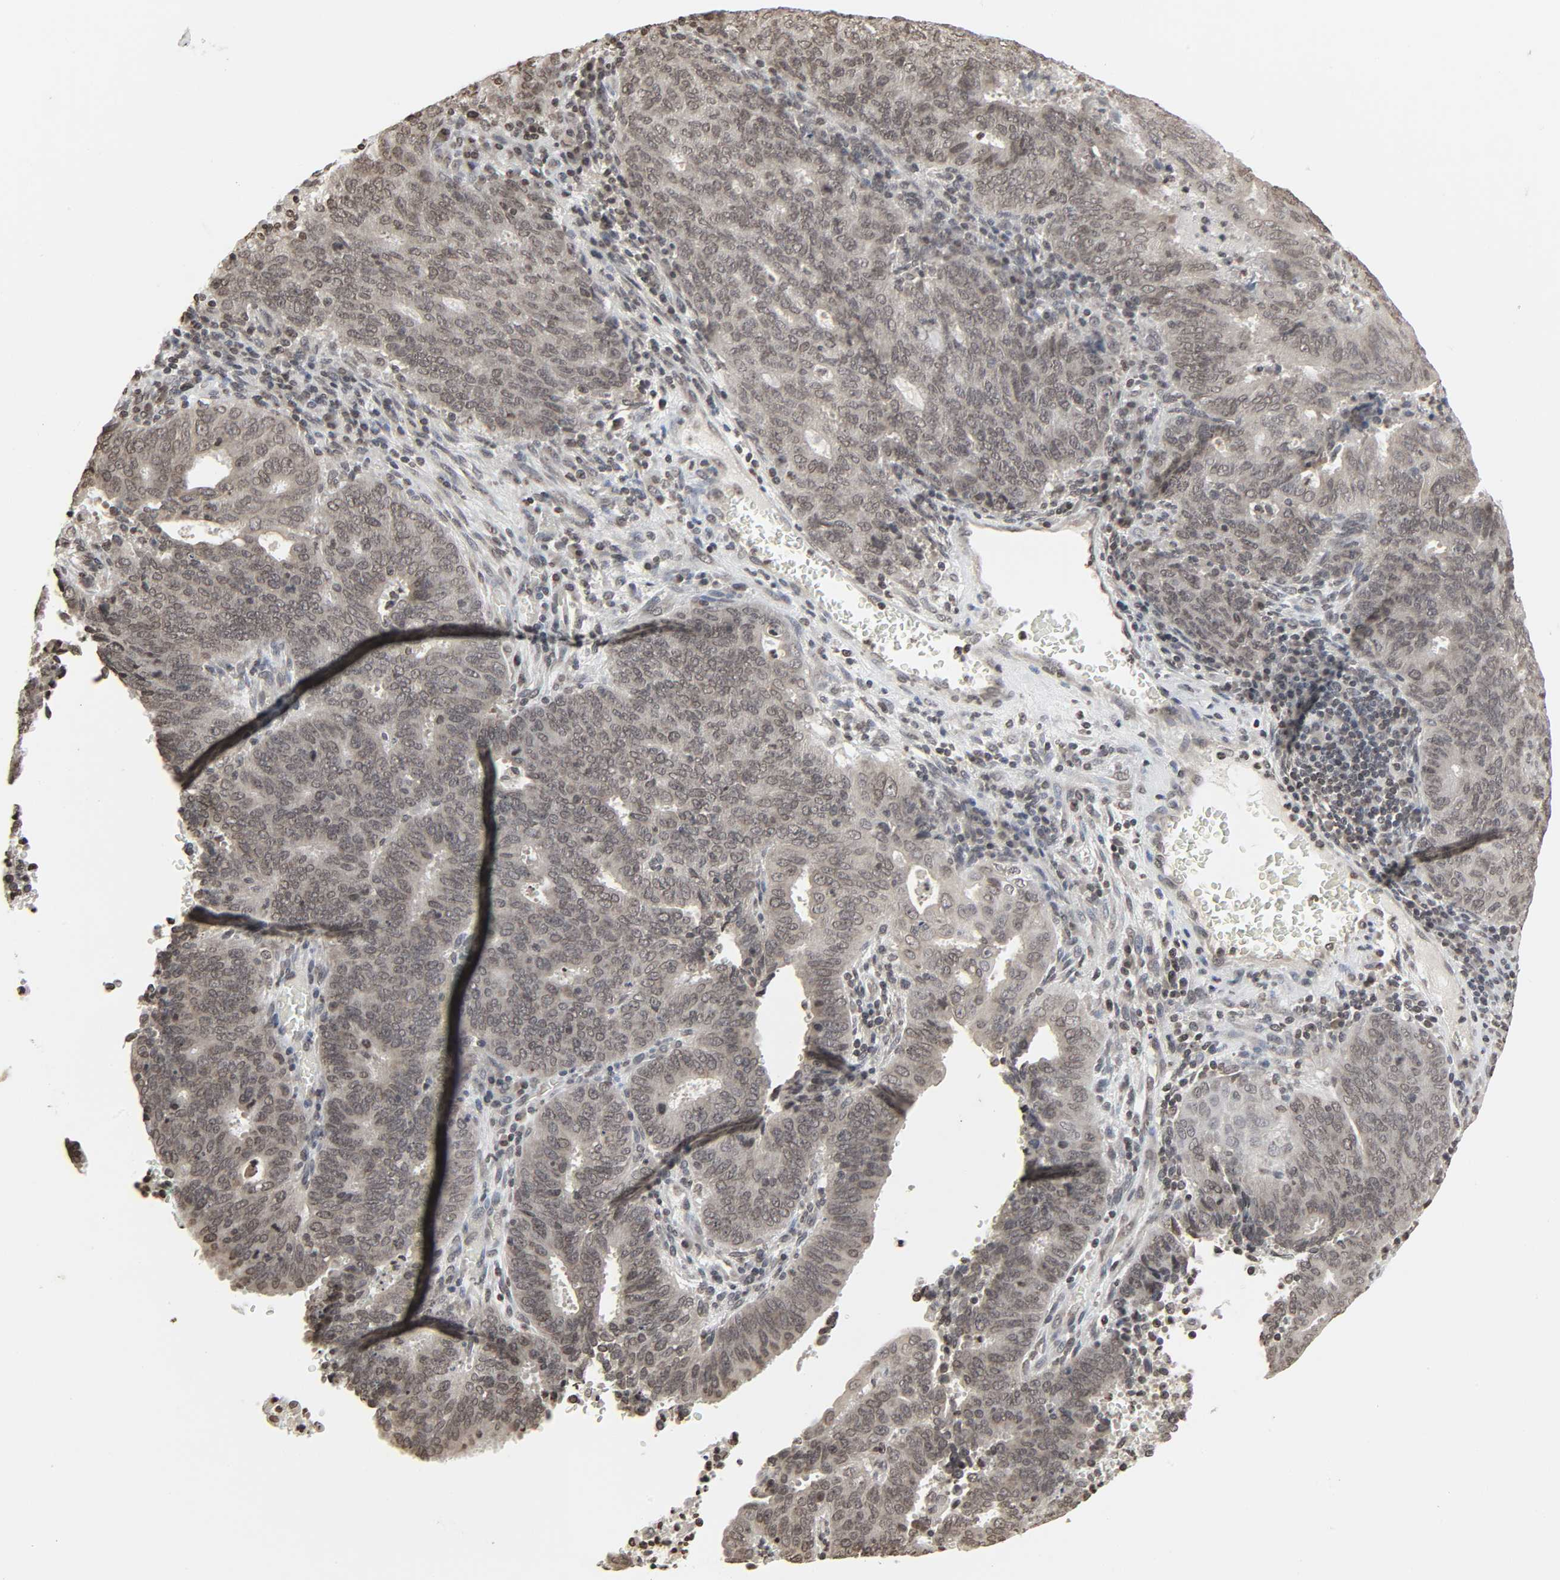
{"staining": {"intensity": "weak", "quantity": ">75%", "location": "cytoplasmic/membranous,nuclear"}, "tissue": "cervical cancer", "cell_type": "Tumor cells", "image_type": "cancer", "snomed": [{"axis": "morphology", "description": "Adenocarcinoma, NOS"}, {"axis": "topography", "description": "Cervix"}], "caption": "Protein expression analysis of human cervical cancer (adenocarcinoma) reveals weak cytoplasmic/membranous and nuclear expression in about >75% of tumor cells.", "gene": "ELAVL1", "patient": {"sex": "female", "age": 44}}